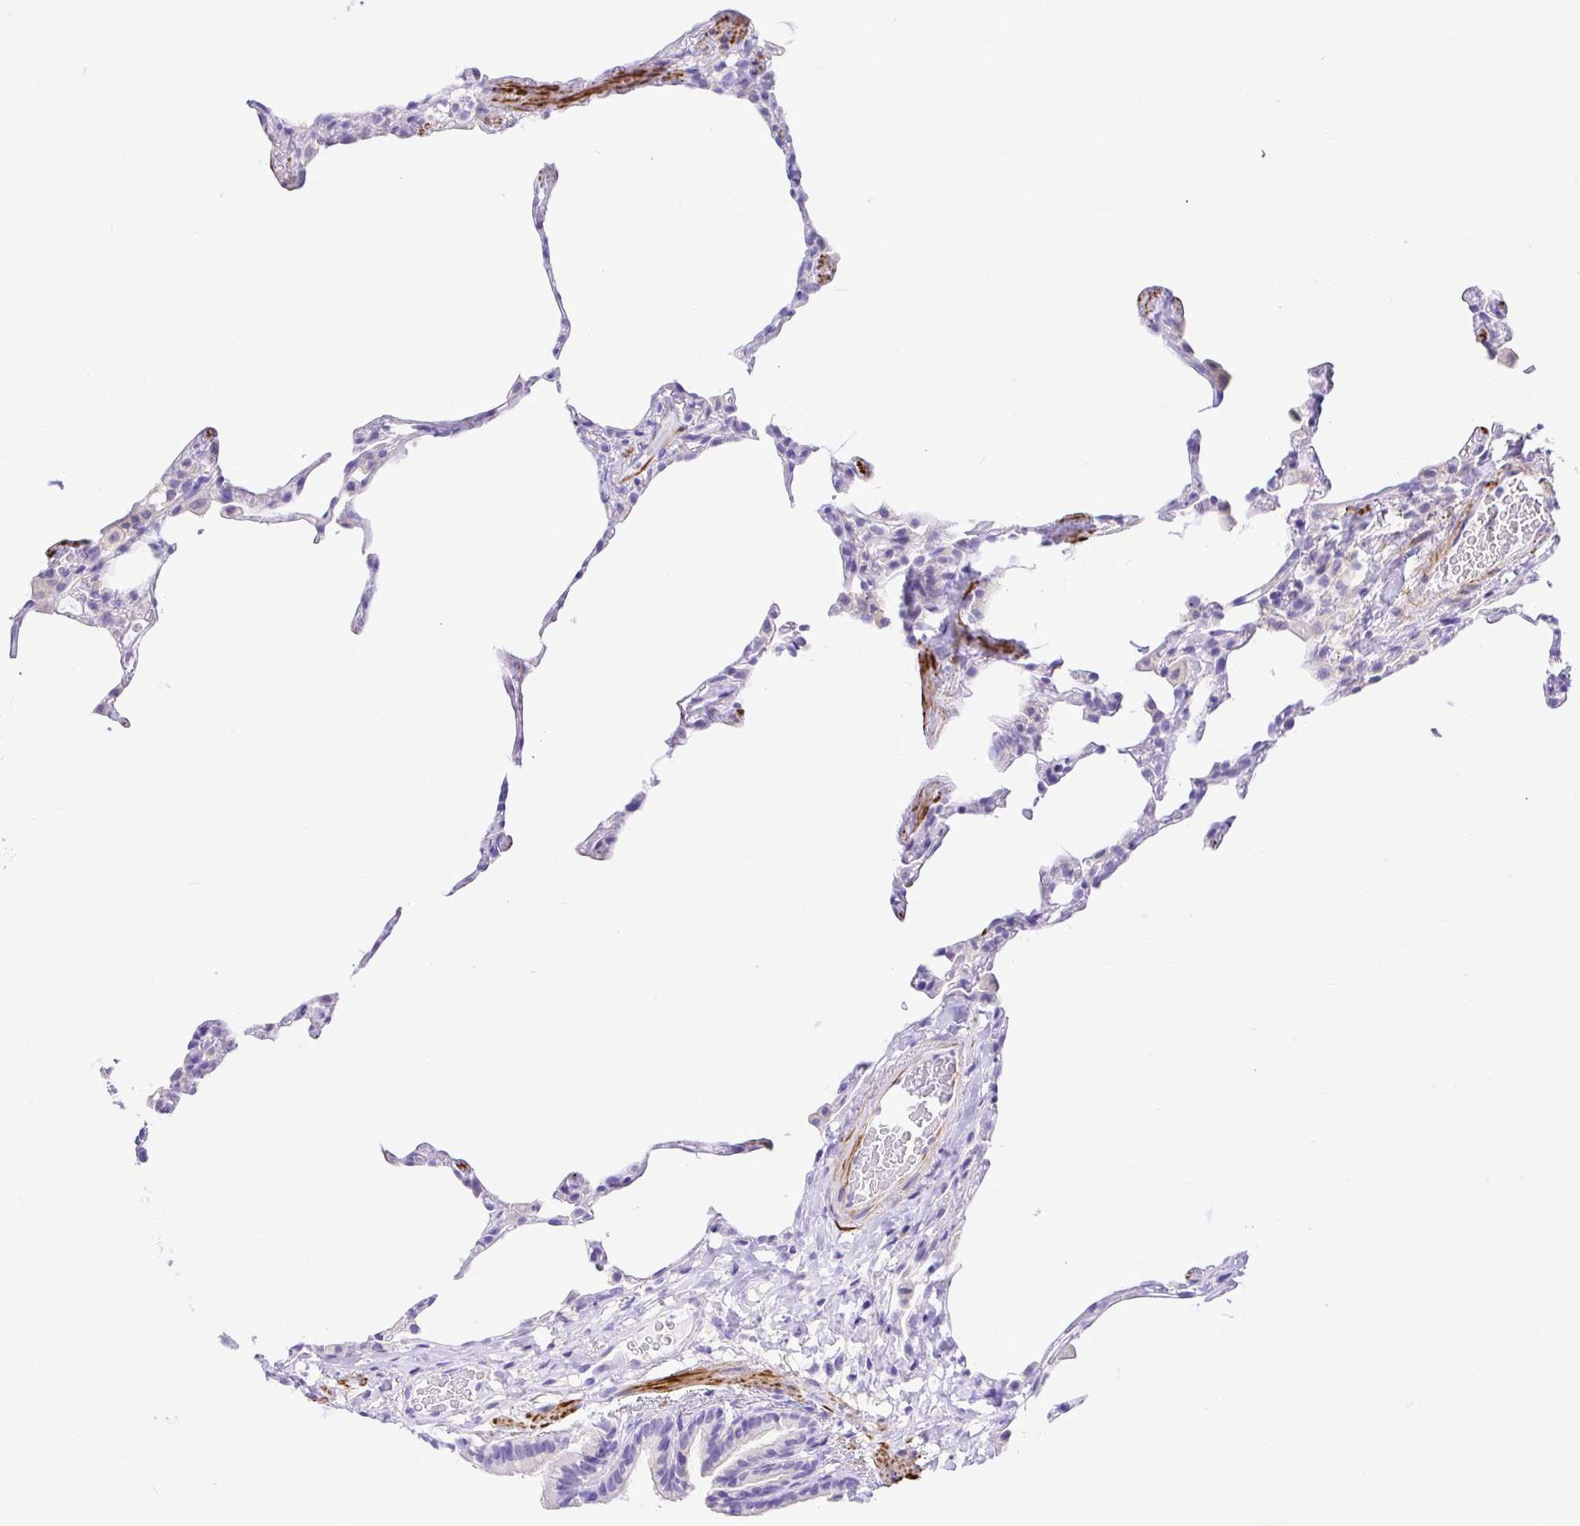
{"staining": {"intensity": "negative", "quantity": "none", "location": "none"}, "tissue": "lung", "cell_type": "Alveolar cells", "image_type": "normal", "snomed": [{"axis": "morphology", "description": "Normal tissue, NOS"}, {"axis": "topography", "description": "Lung"}], "caption": "The immunohistochemistry micrograph has no significant positivity in alveolar cells of lung.", "gene": "BACE2", "patient": {"sex": "female", "age": 57}}